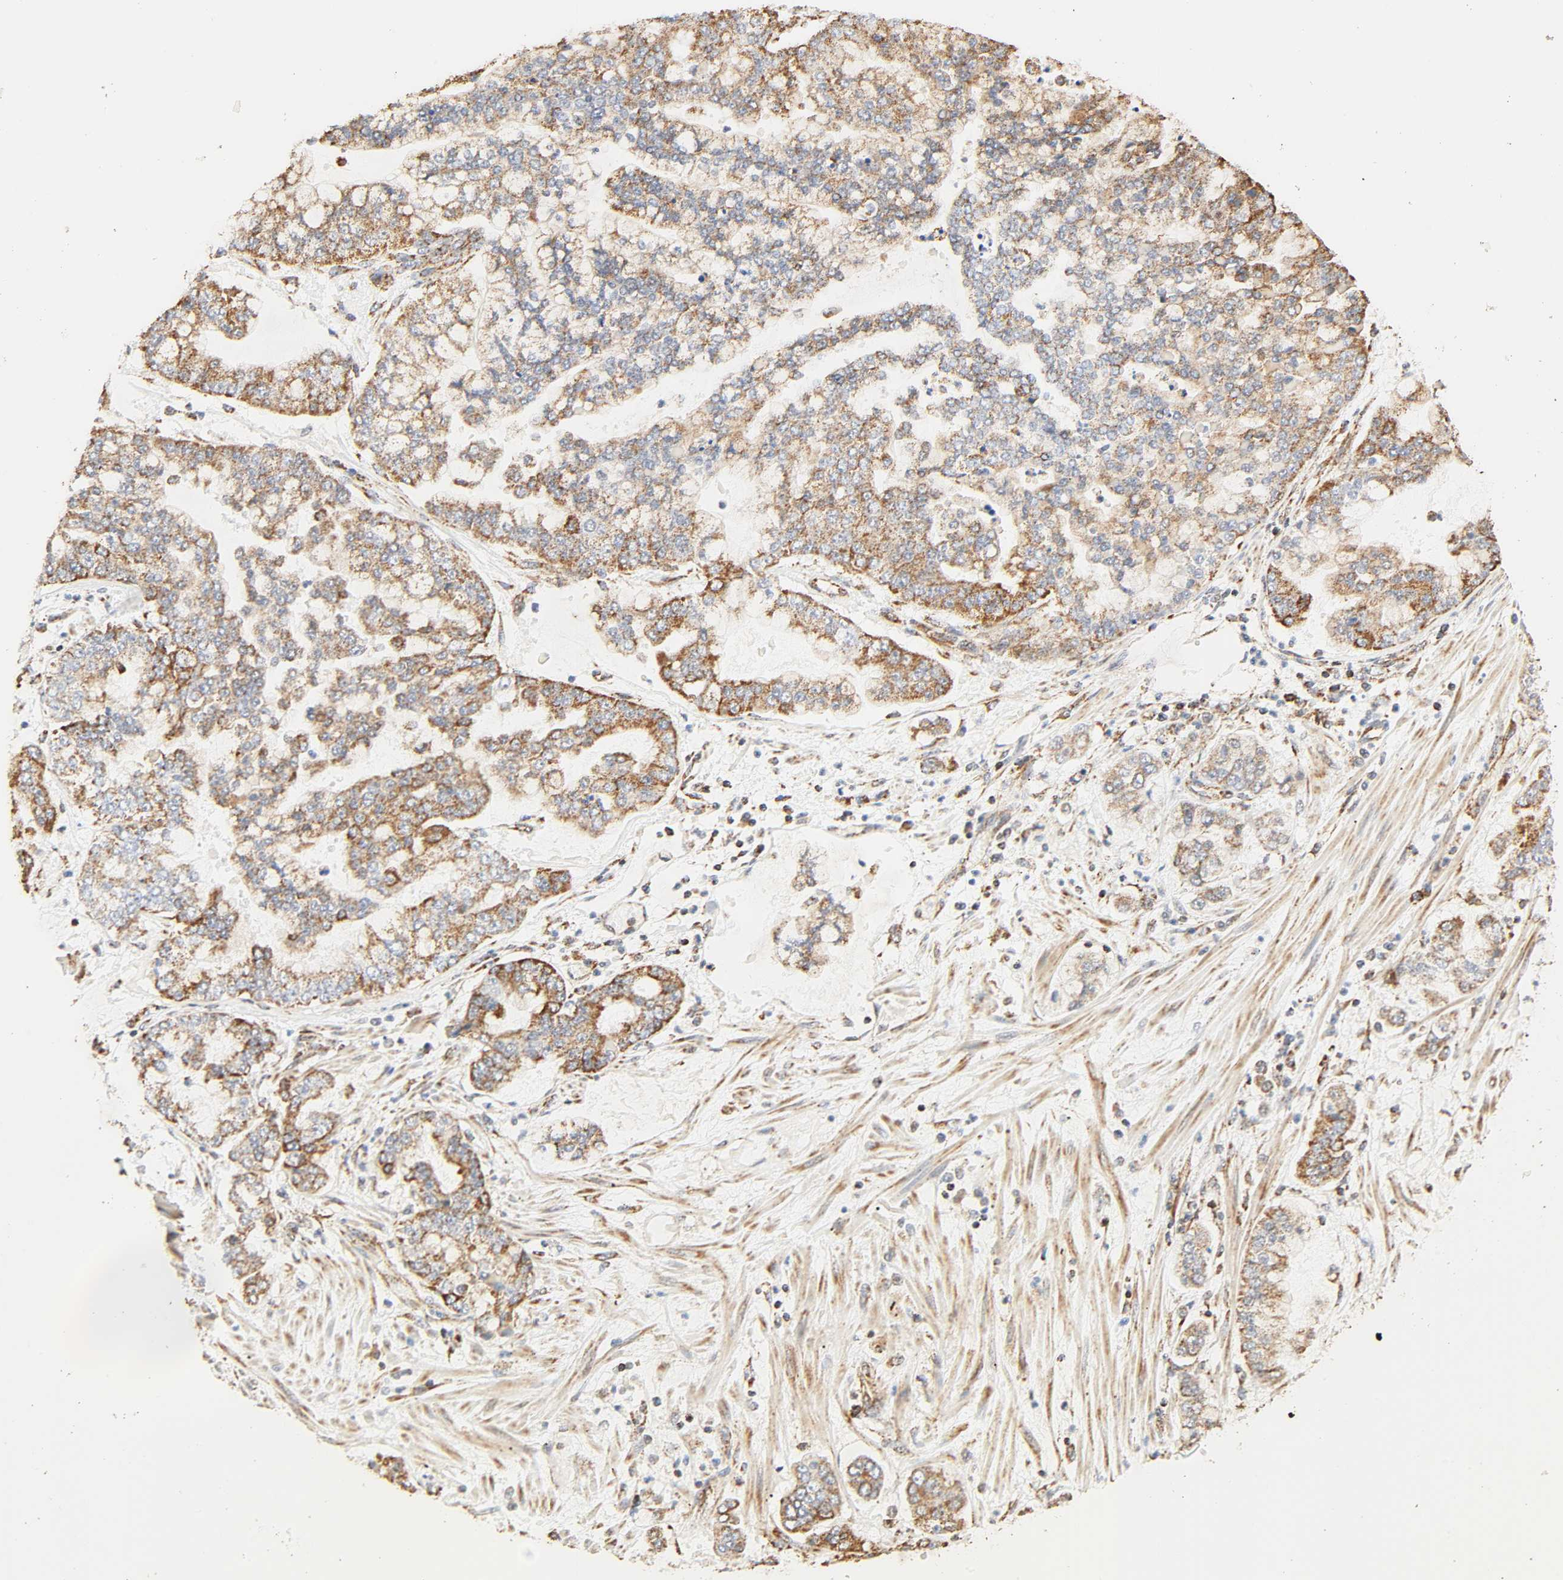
{"staining": {"intensity": "moderate", "quantity": ">75%", "location": "cytoplasmic/membranous"}, "tissue": "stomach cancer", "cell_type": "Tumor cells", "image_type": "cancer", "snomed": [{"axis": "morphology", "description": "Normal tissue, NOS"}, {"axis": "morphology", "description": "Adenocarcinoma, NOS"}, {"axis": "topography", "description": "Stomach, upper"}, {"axis": "topography", "description": "Stomach"}], "caption": "About >75% of tumor cells in human stomach adenocarcinoma display moderate cytoplasmic/membranous protein staining as visualized by brown immunohistochemical staining.", "gene": "ZMAT5", "patient": {"sex": "male", "age": 76}}